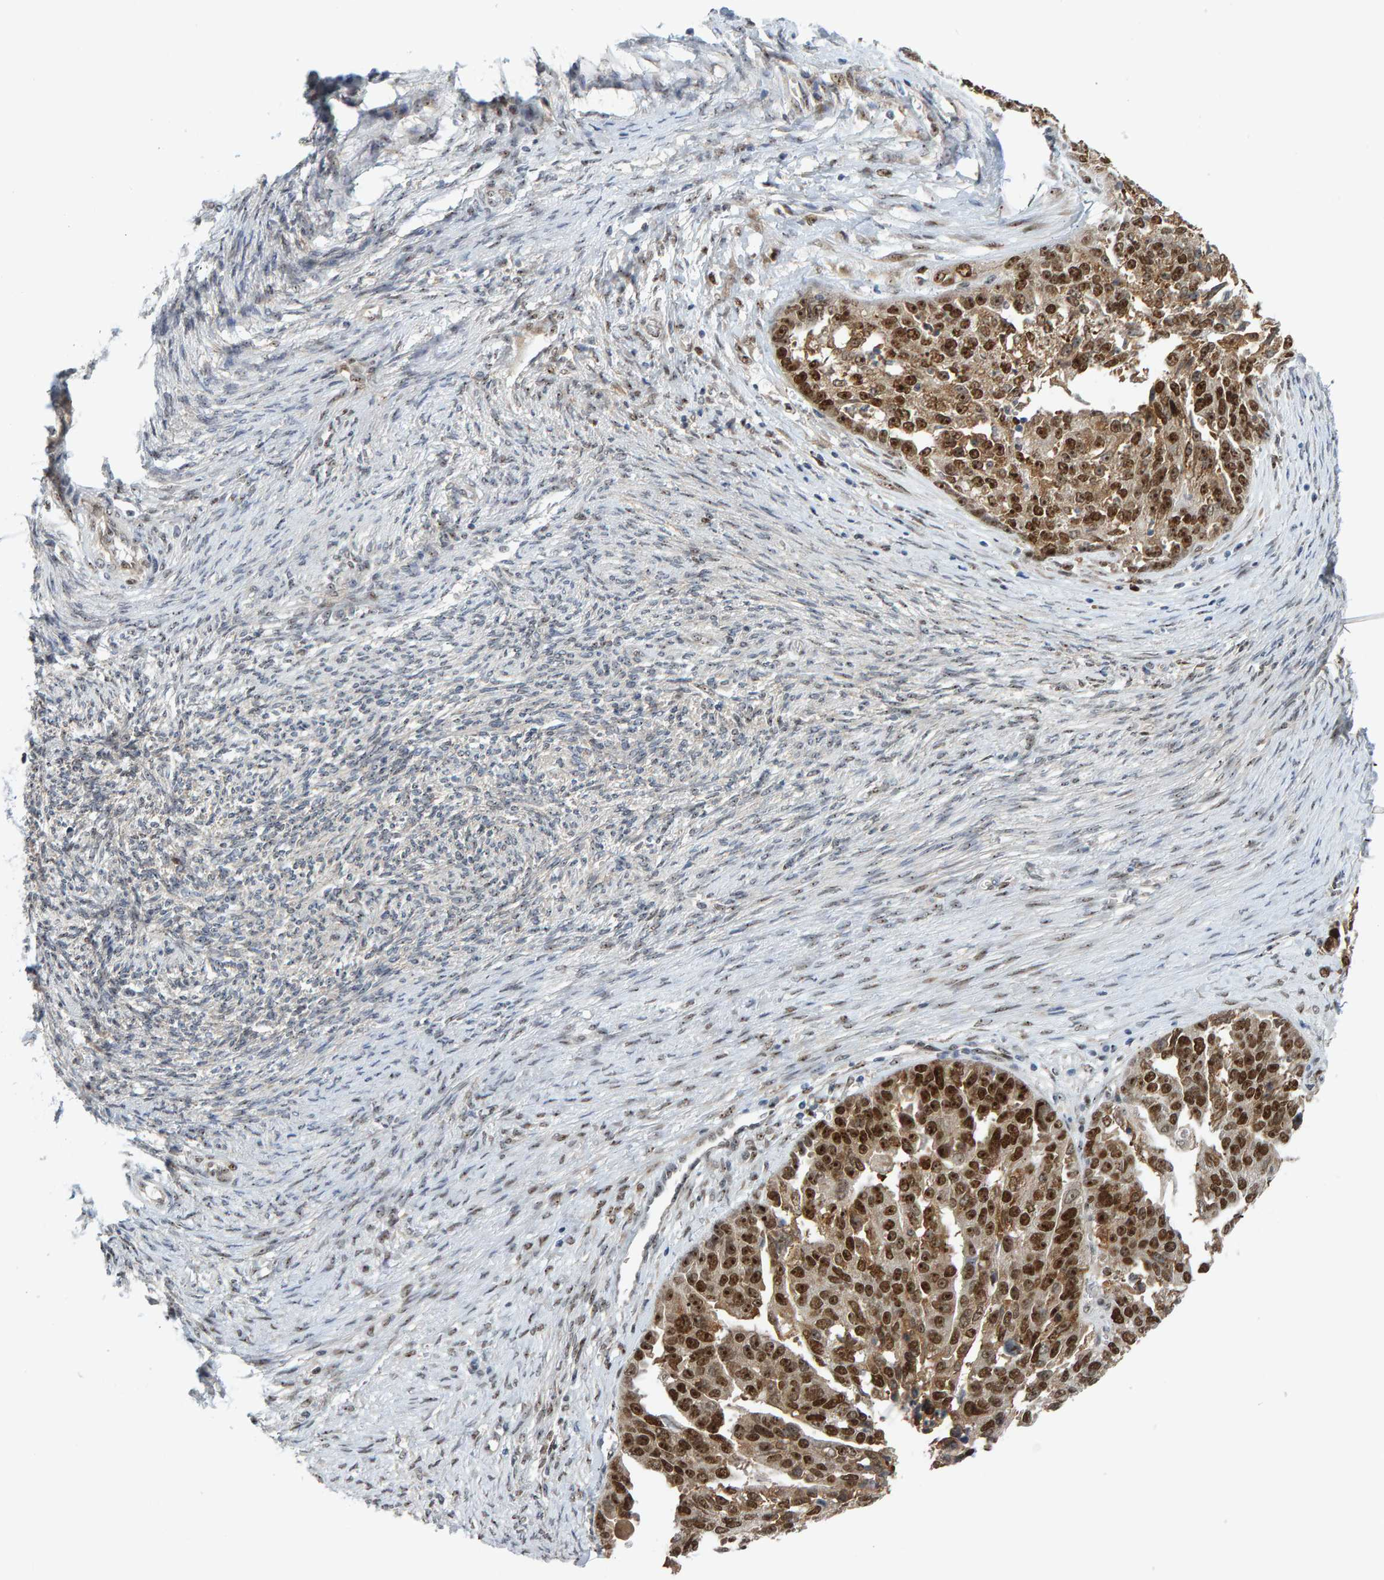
{"staining": {"intensity": "strong", "quantity": ">75%", "location": "nuclear"}, "tissue": "ovarian cancer", "cell_type": "Tumor cells", "image_type": "cancer", "snomed": [{"axis": "morphology", "description": "Cystadenocarcinoma, serous, NOS"}, {"axis": "topography", "description": "Ovary"}], "caption": "Immunohistochemistry (IHC) image of neoplastic tissue: human ovarian cancer (serous cystadenocarcinoma) stained using IHC demonstrates high levels of strong protein expression localized specifically in the nuclear of tumor cells, appearing as a nuclear brown color.", "gene": "POLR1E", "patient": {"sex": "female", "age": 44}}